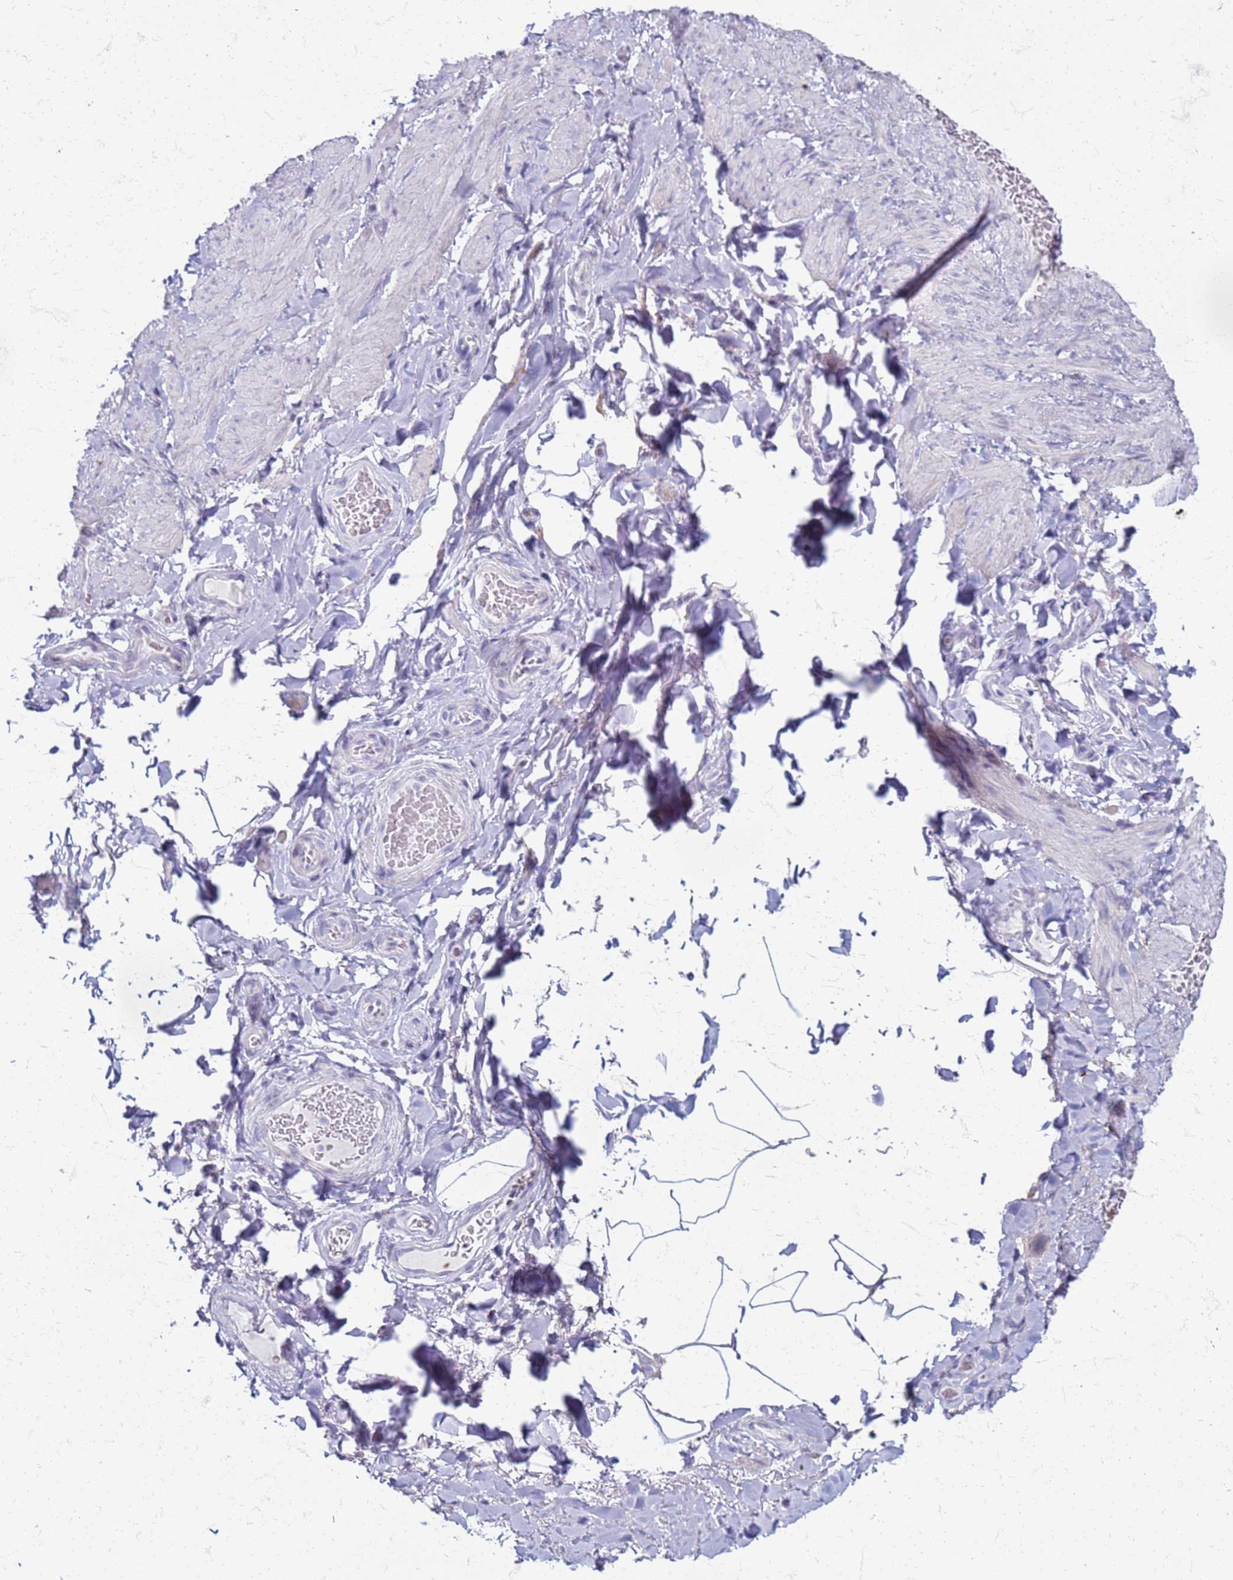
{"staining": {"intensity": "negative", "quantity": "none", "location": "none"}, "tissue": "adipose tissue", "cell_type": "Adipocytes", "image_type": "normal", "snomed": [{"axis": "morphology", "description": "Normal tissue, NOS"}, {"axis": "topography", "description": "Soft tissue"}, {"axis": "topography", "description": "Vascular tissue"}], "caption": "Photomicrograph shows no significant protein positivity in adipocytes of benign adipose tissue.", "gene": "PDK3", "patient": {"sex": "male", "age": 54}}